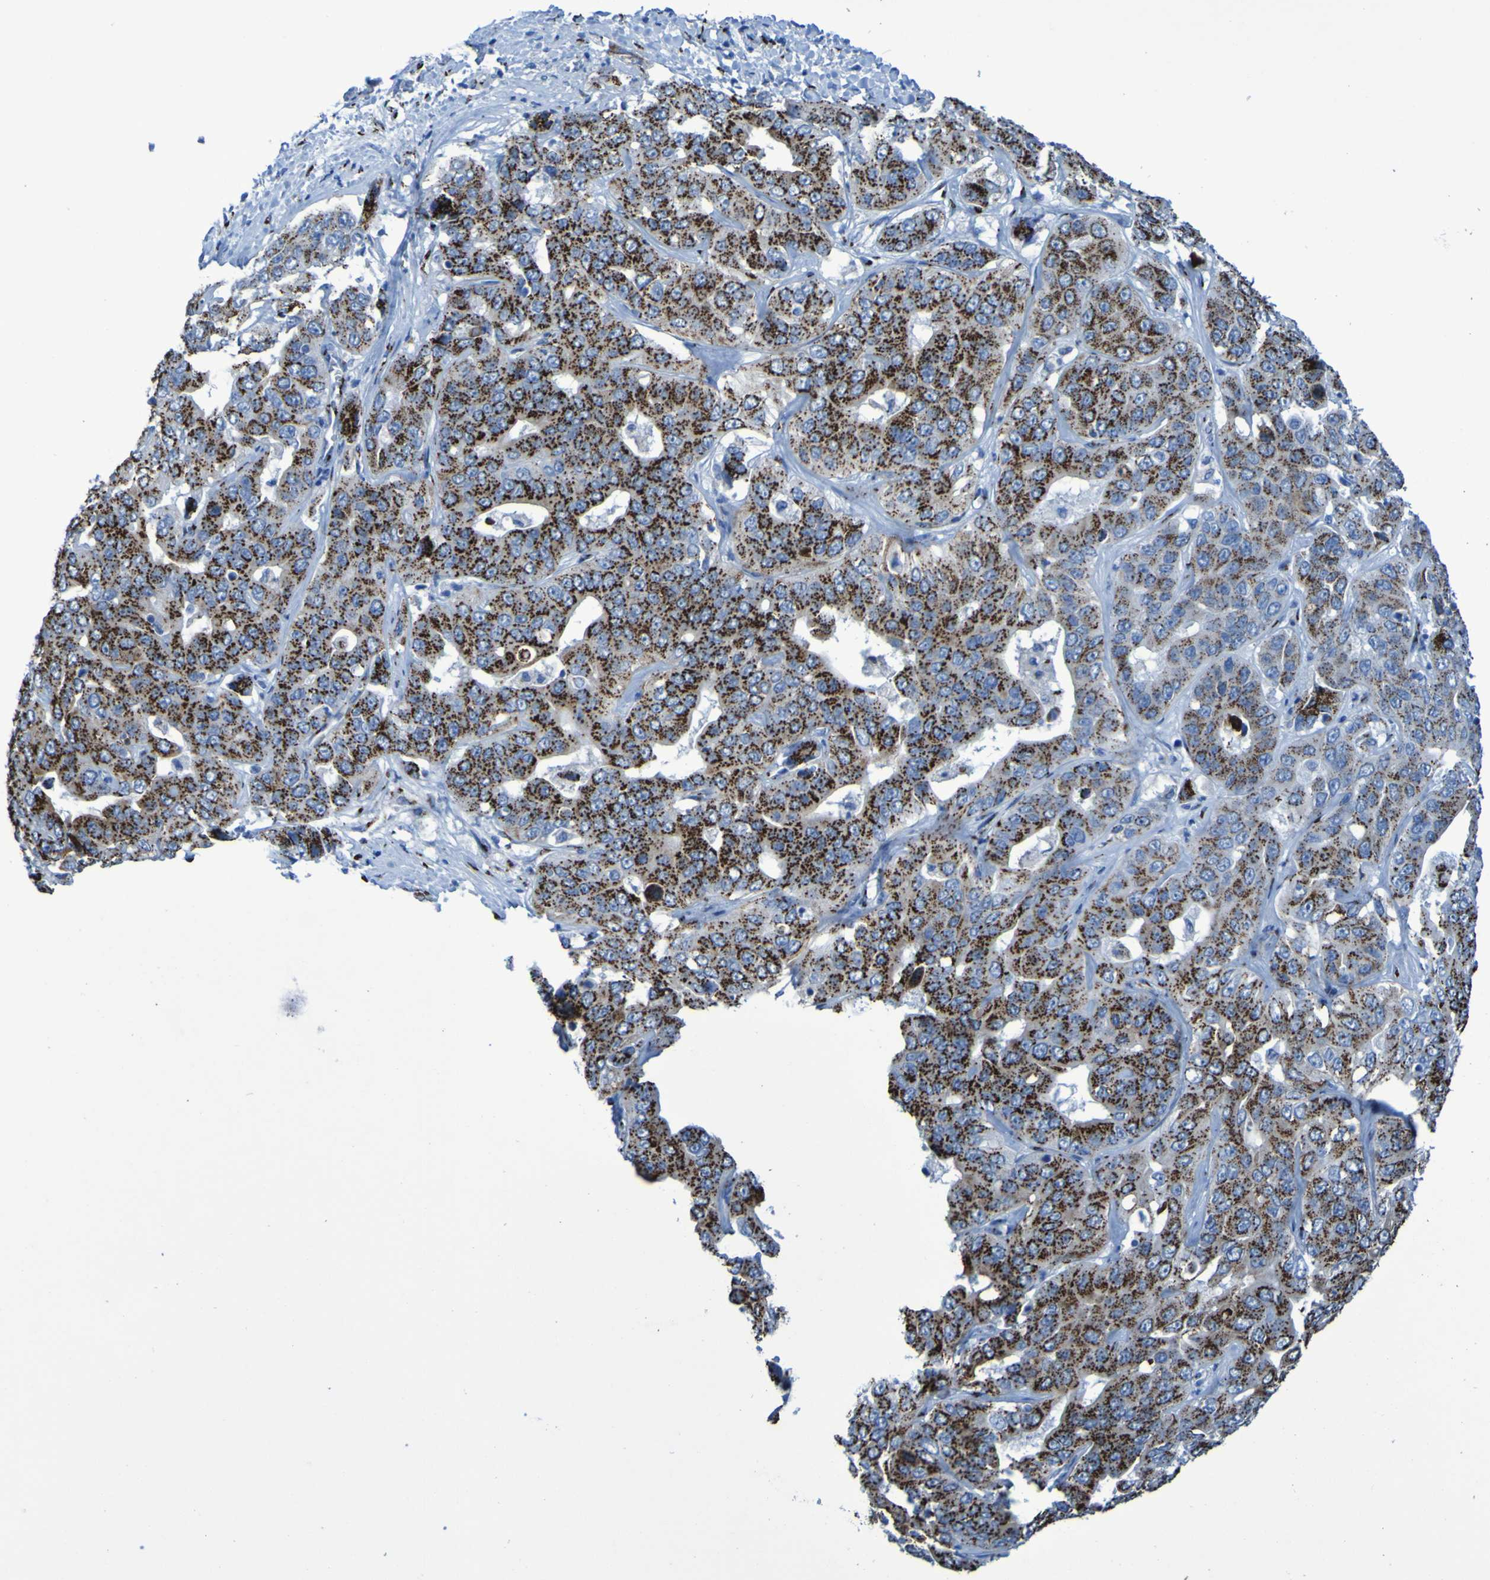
{"staining": {"intensity": "strong", "quantity": ">75%", "location": "cytoplasmic/membranous"}, "tissue": "liver cancer", "cell_type": "Tumor cells", "image_type": "cancer", "snomed": [{"axis": "morphology", "description": "Cholangiocarcinoma"}, {"axis": "topography", "description": "Liver"}], "caption": "Immunohistochemical staining of human liver cancer (cholangiocarcinoma) exhibits strong cytoplasmic/membranous protein expression in about >75% of tumor cells.", "gene": "GOLM1", "patient": {"sex": "female", "age": 52}}